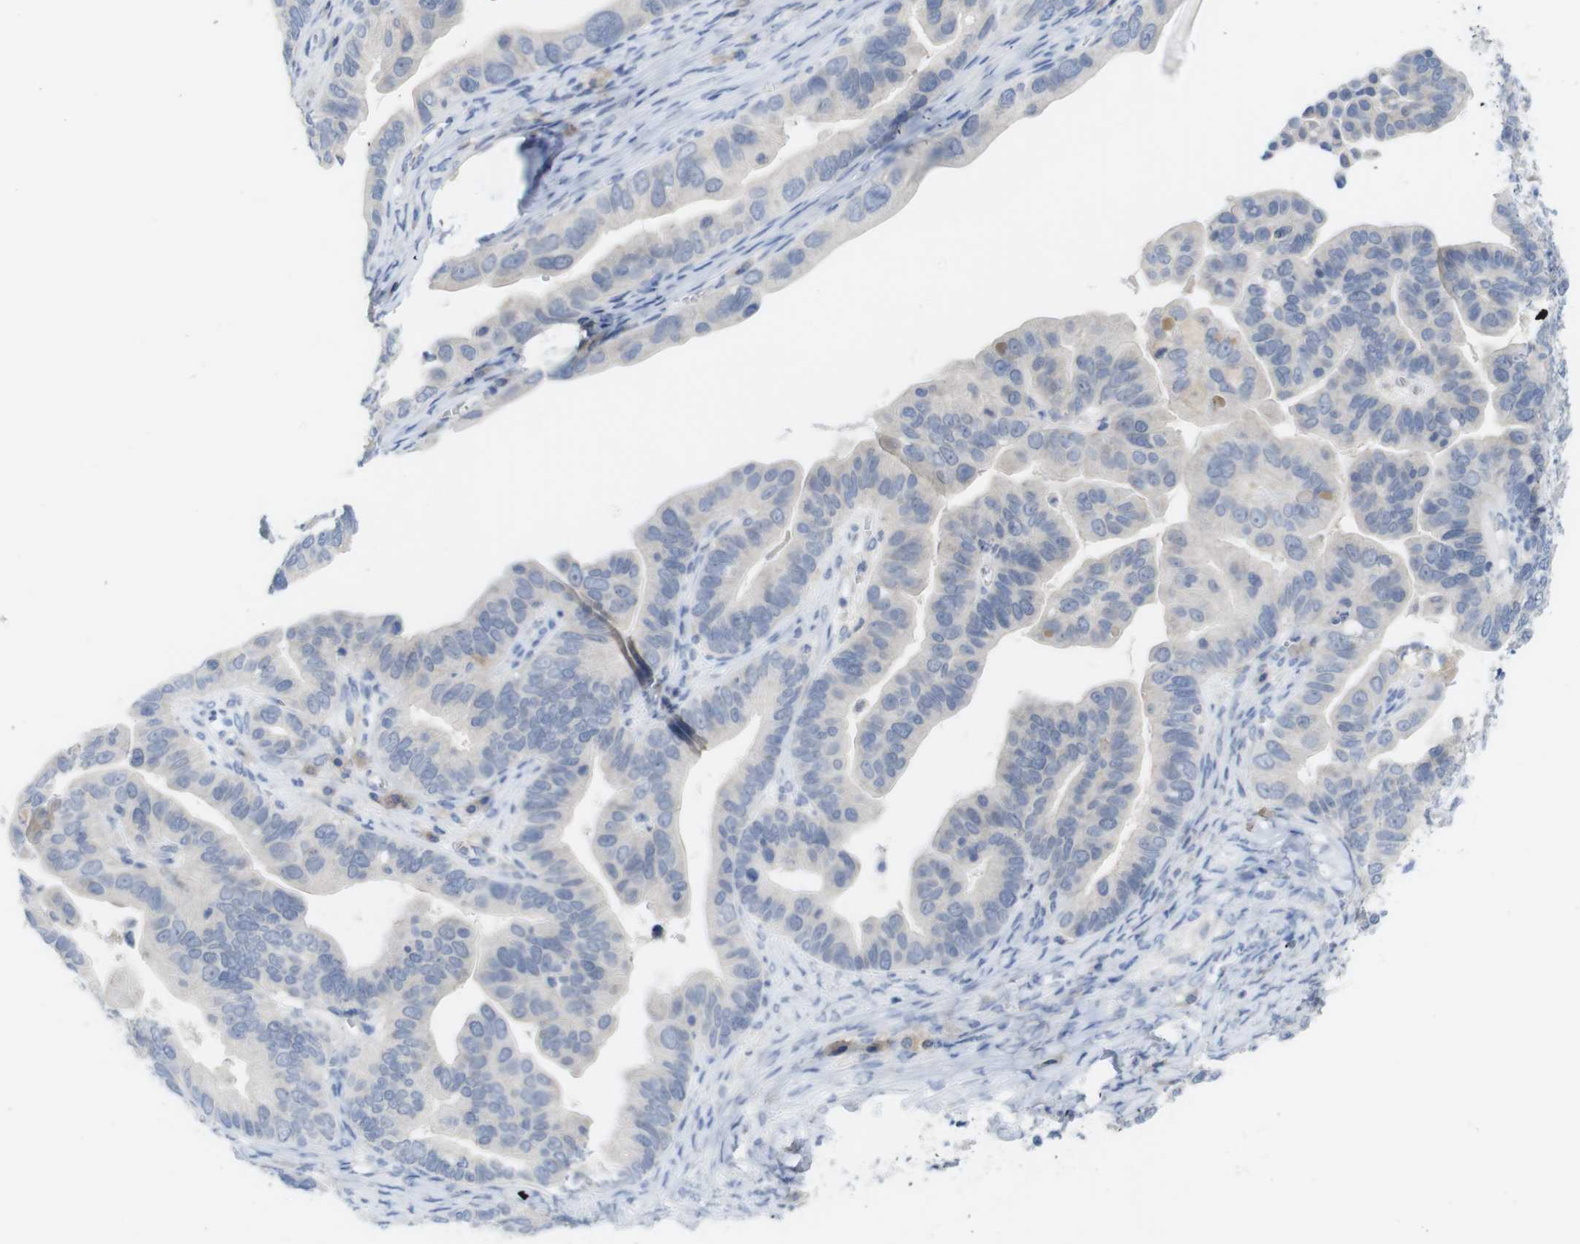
{"staining": {"intensity": "negative", "quantity": "none", "location": "none"}, "tissue": "ovarian cancer", "cell_type": "Tumor cells", "image_type": "cancer", "snomed": [{"axis": "morphology", "description": "Cystadenocarcinoma, serous, NOS"}, {"axis": "topography", "description": "Ovary"}], "caption": "DAB immunohistochemical staining of serous cystadenocarcinoma (ovarian) shows no significant positivity in tumor cells.", "gene": "SLAMF7", "patient": {"sex": "female", "age": 56}}